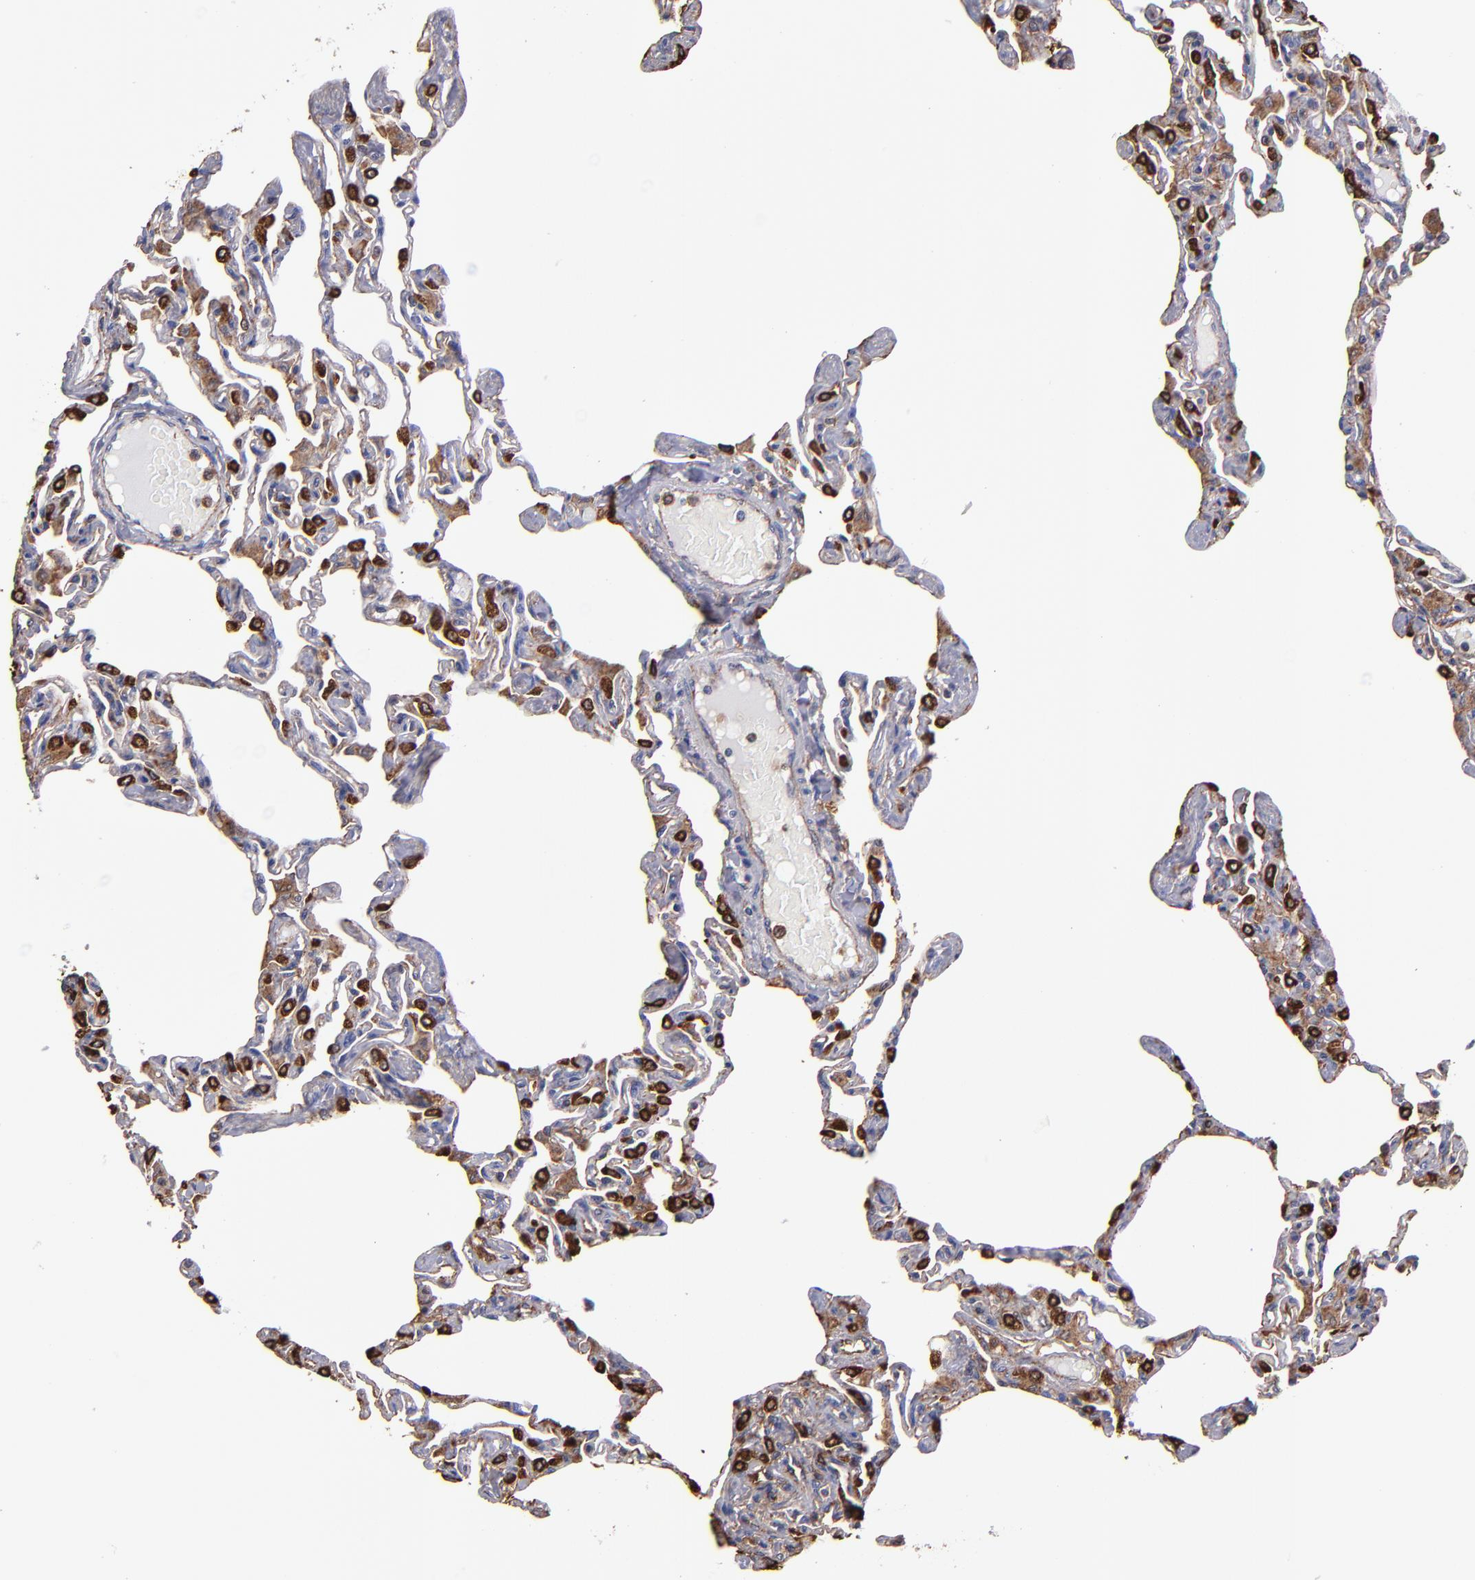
{"staining": {"intensity": "strong", "quantity": "<25%", "location": "cytoplasmic/membranous"}, "tissue": "lung", "cell_type": "Alveolar cells", "image_type": "normal", "snomed": [{"axis": "morphology", "description": "Normal tissue, NOS"}, {"axis": "topography", "description": "Lung"}], "caption": "DAB immunohistochemical staining of unremarkable human lung displays strong cytoplasmic/membranous protein expression in about <25% of alveolar cells.", "gene": "MVP", "patient": {"sex": "female", "age": 49}}